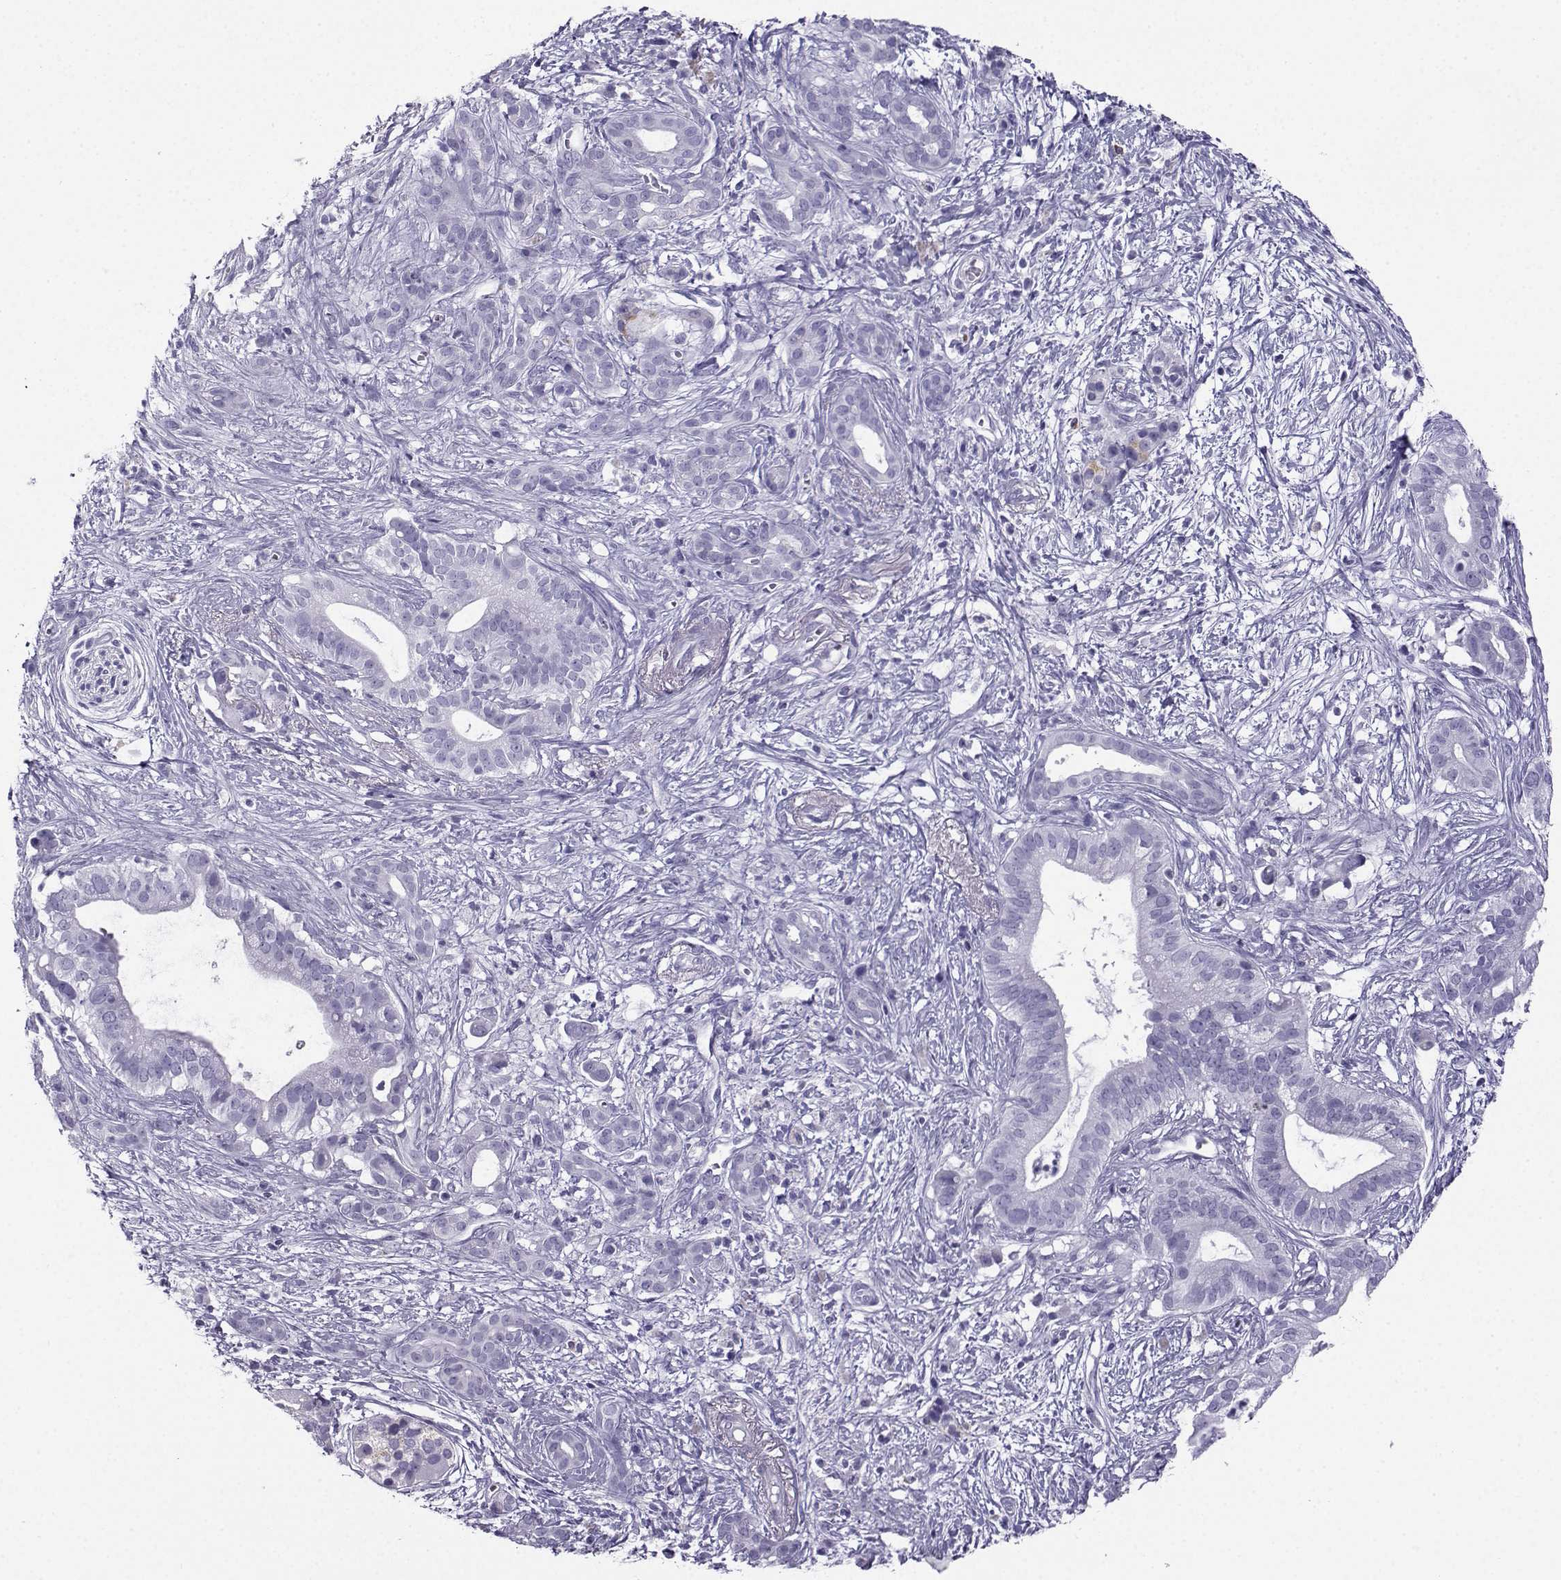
{"staining": {"intensity": "negative", "quantity": "none", "location": "none"}, "tissue": "pancreatic cancer", "cell_type": "Tumor cells", "image_type": "cancer", "snomed": [{"axis": "morphology", "description": "Adenocarcinoma, NOS"}, {"axis": "topography", "description": "Pancreas"}], "caption": "Adenocarcinoma (pancreatic) was stained to show a protein in brown. There is no significant staining in tumor cells.", "gene": "SLC18A2", "patient": {"sex": "male", "age": 61}}